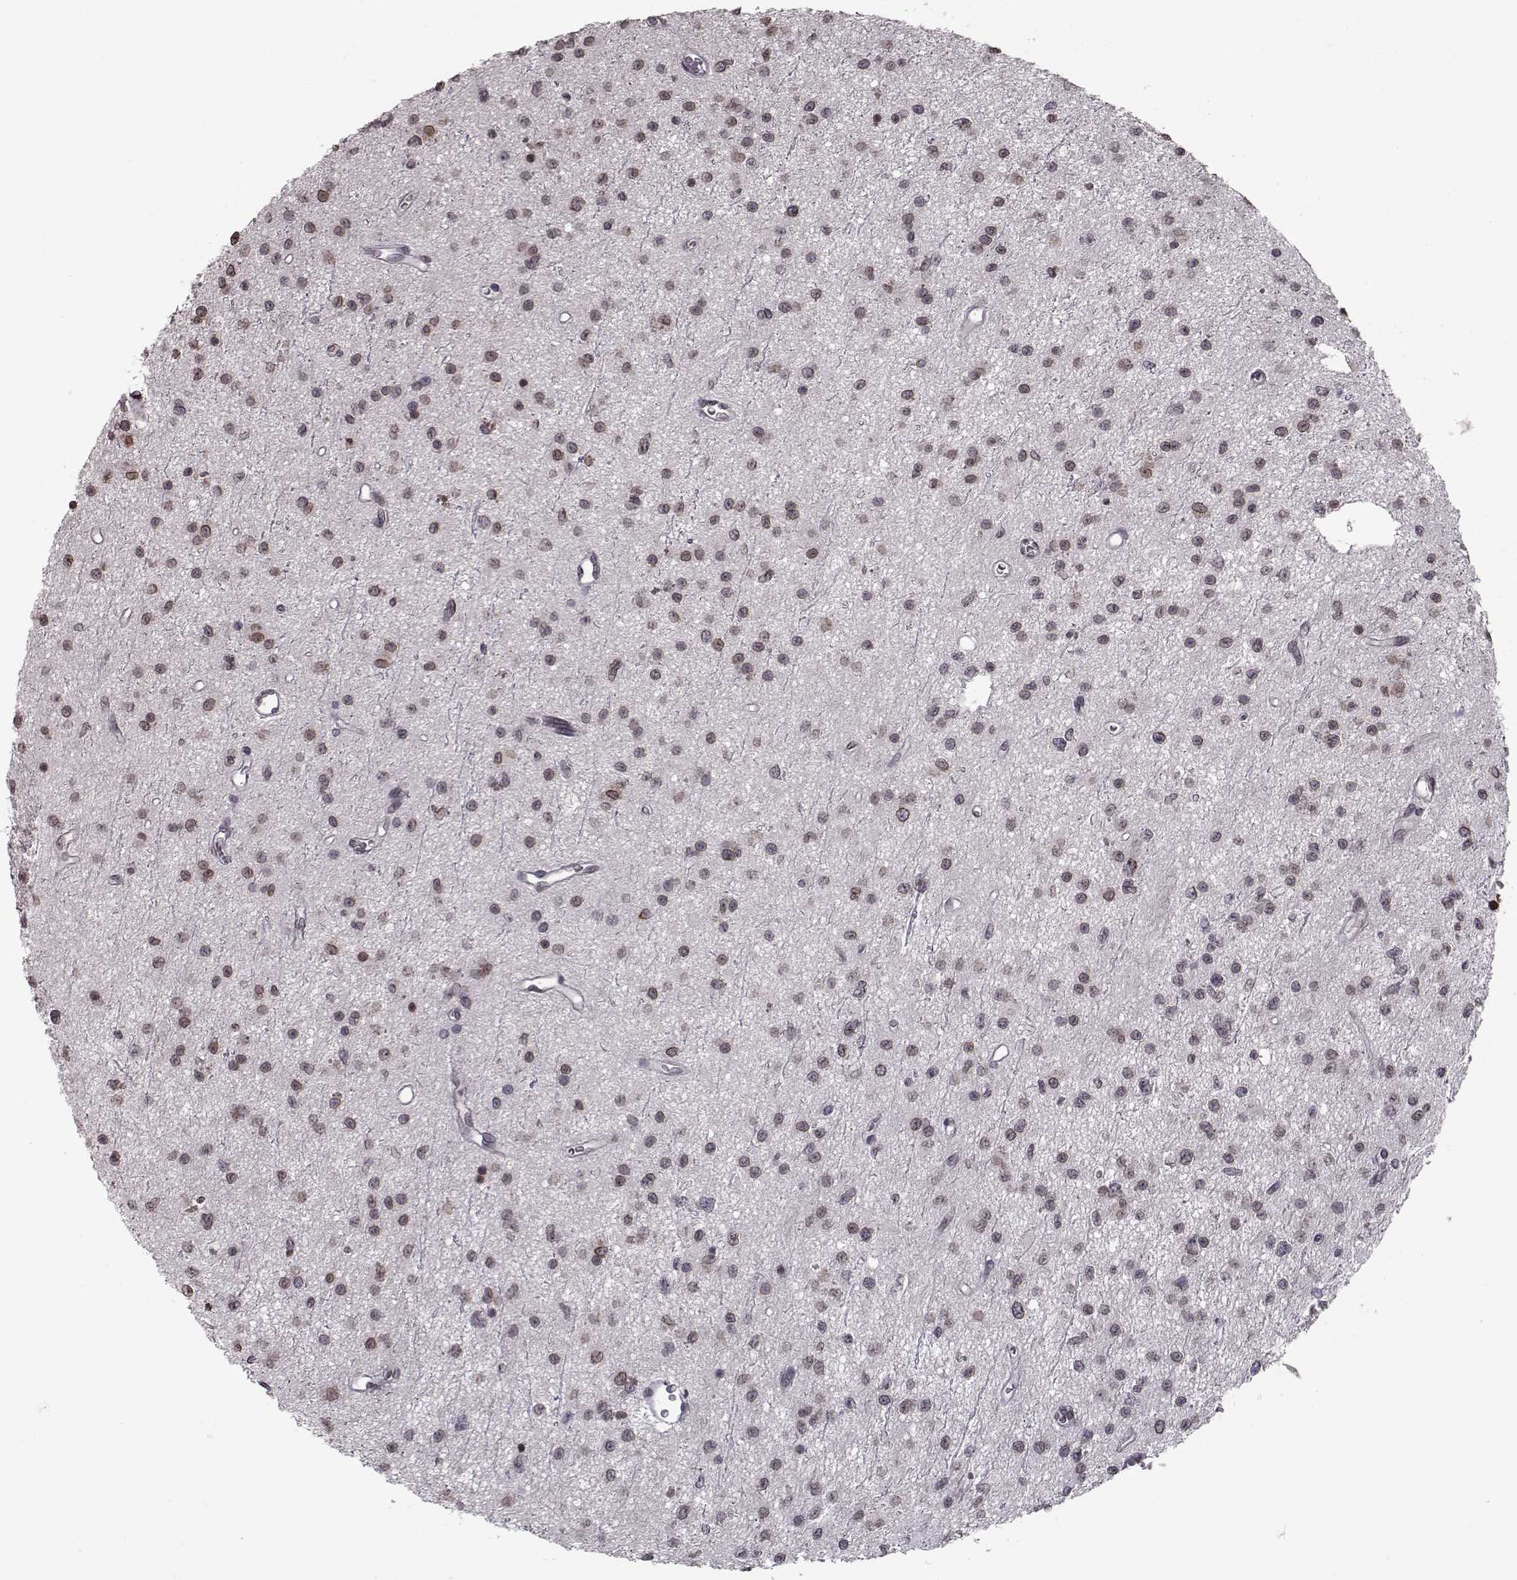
{"staining": {"intensity": "weak", "quantity": ">75%", "location": "cytoplasmic/membranous,nuclear"}, "tissue": "glioma", "cell_type": "Tumor cells", "image_type": "cancer", "snomed": [{"axis": "morphology", "description": "Glioma, malignant, Low grade"}, {"axis": "topography", "description": "Brain"}], "caption": "Tumor cells reveal weak cytoplasmic/membranous and nuclear positivity in about >75% of cells in low-grade glioma (malignant). The staining was performed using DAB, with brown indicating positive protein expression. Nuclei are stained blue with hematoxylin.", "gene": "NUP37", "patient": {"sex": "female", "age": 45}}